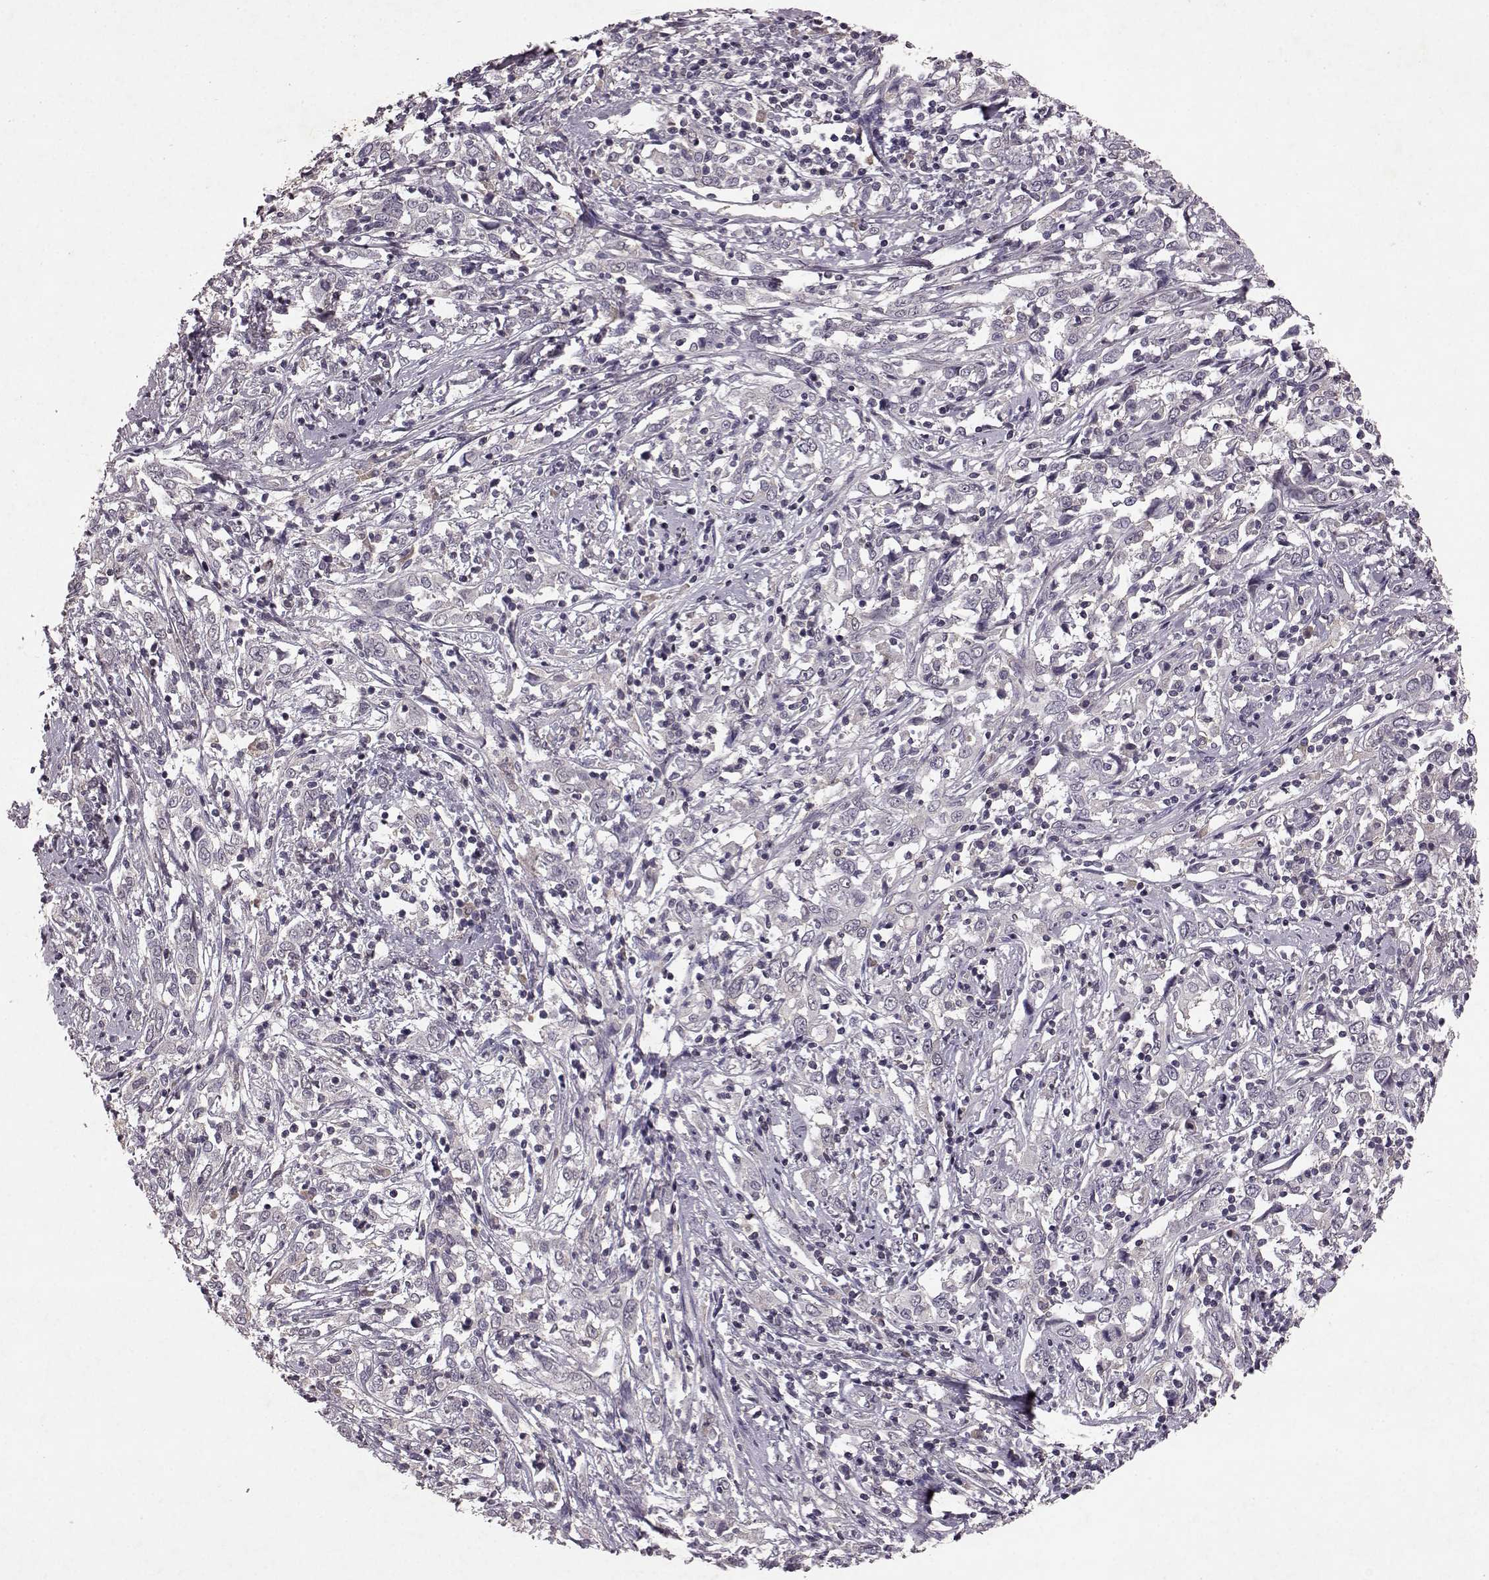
{"staining": {"intensity": "negative", "quantity": "none", "location": "none"}, "tissue": "cervical cancer", "cell_type": "Tumor cells", "image_type": "cancer", "snomed": [{"axis": "morphology", "description": "Adenocarcinoma, NOS"}, {"axis": "topography", "description": "Cervix"}], "caption": "Immunohistochemistry (IHC) photomicrograph of neoplastic tissue: human cervical adenocarcinoma stained with DAB exhibits no significant protein expression in tumor cells.", "gene": "FRRS1L", "patient": {"sex": "female", "age": 40}}